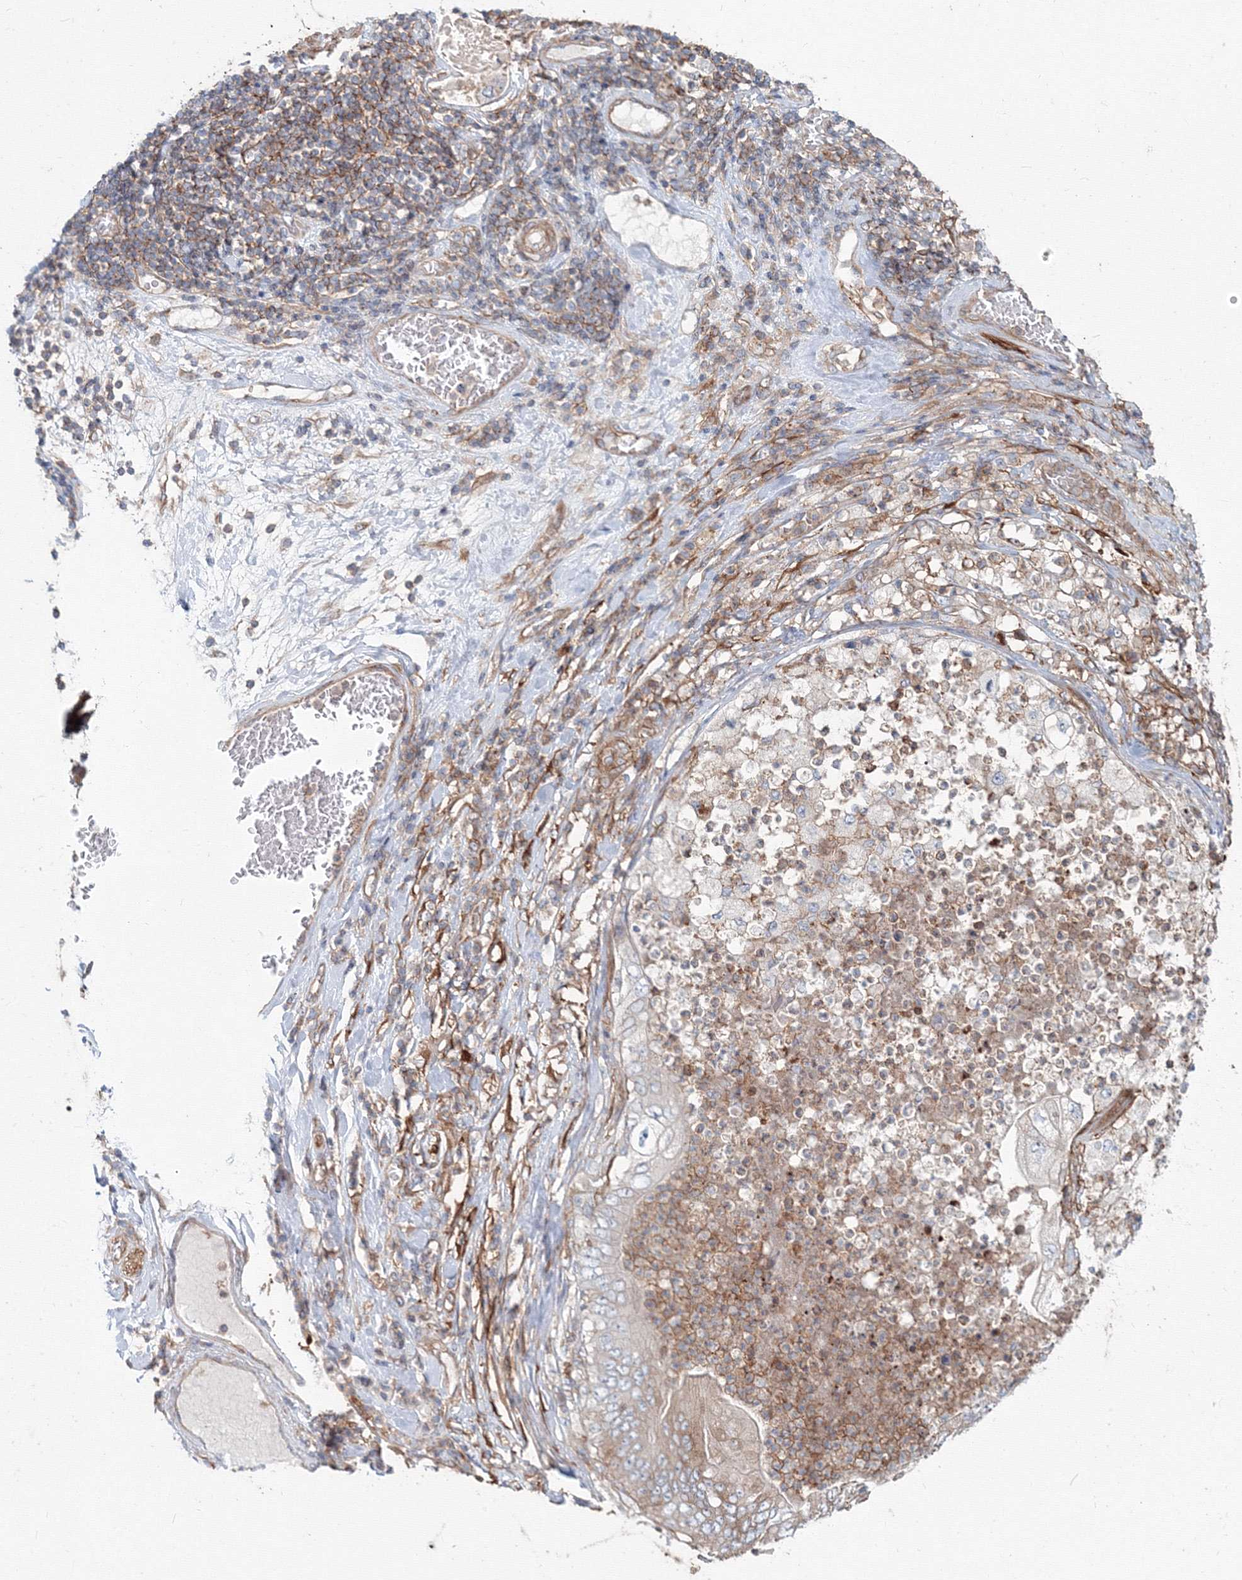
{"staining": {"intensity": "negative", "quantity": "none", "location": "none"}, "tissue": "stomach cancer", "cell_type": "Tumor cells", "image_type": "cancer", "snomed": [{"axis": "morphology", "description": "Adenocarcinoma, NOS"}, {"axis": "topography", "description": "Stomach"}], "caption": "DAB (3,3'-diaminobenzidine) immunohistochemical staining of human adenocarcinoma (stomach) exhibits no significant staining in tumor cells.", "gene": "SH3PXD2A", "patient": {"sex": "female", "age": 73}}